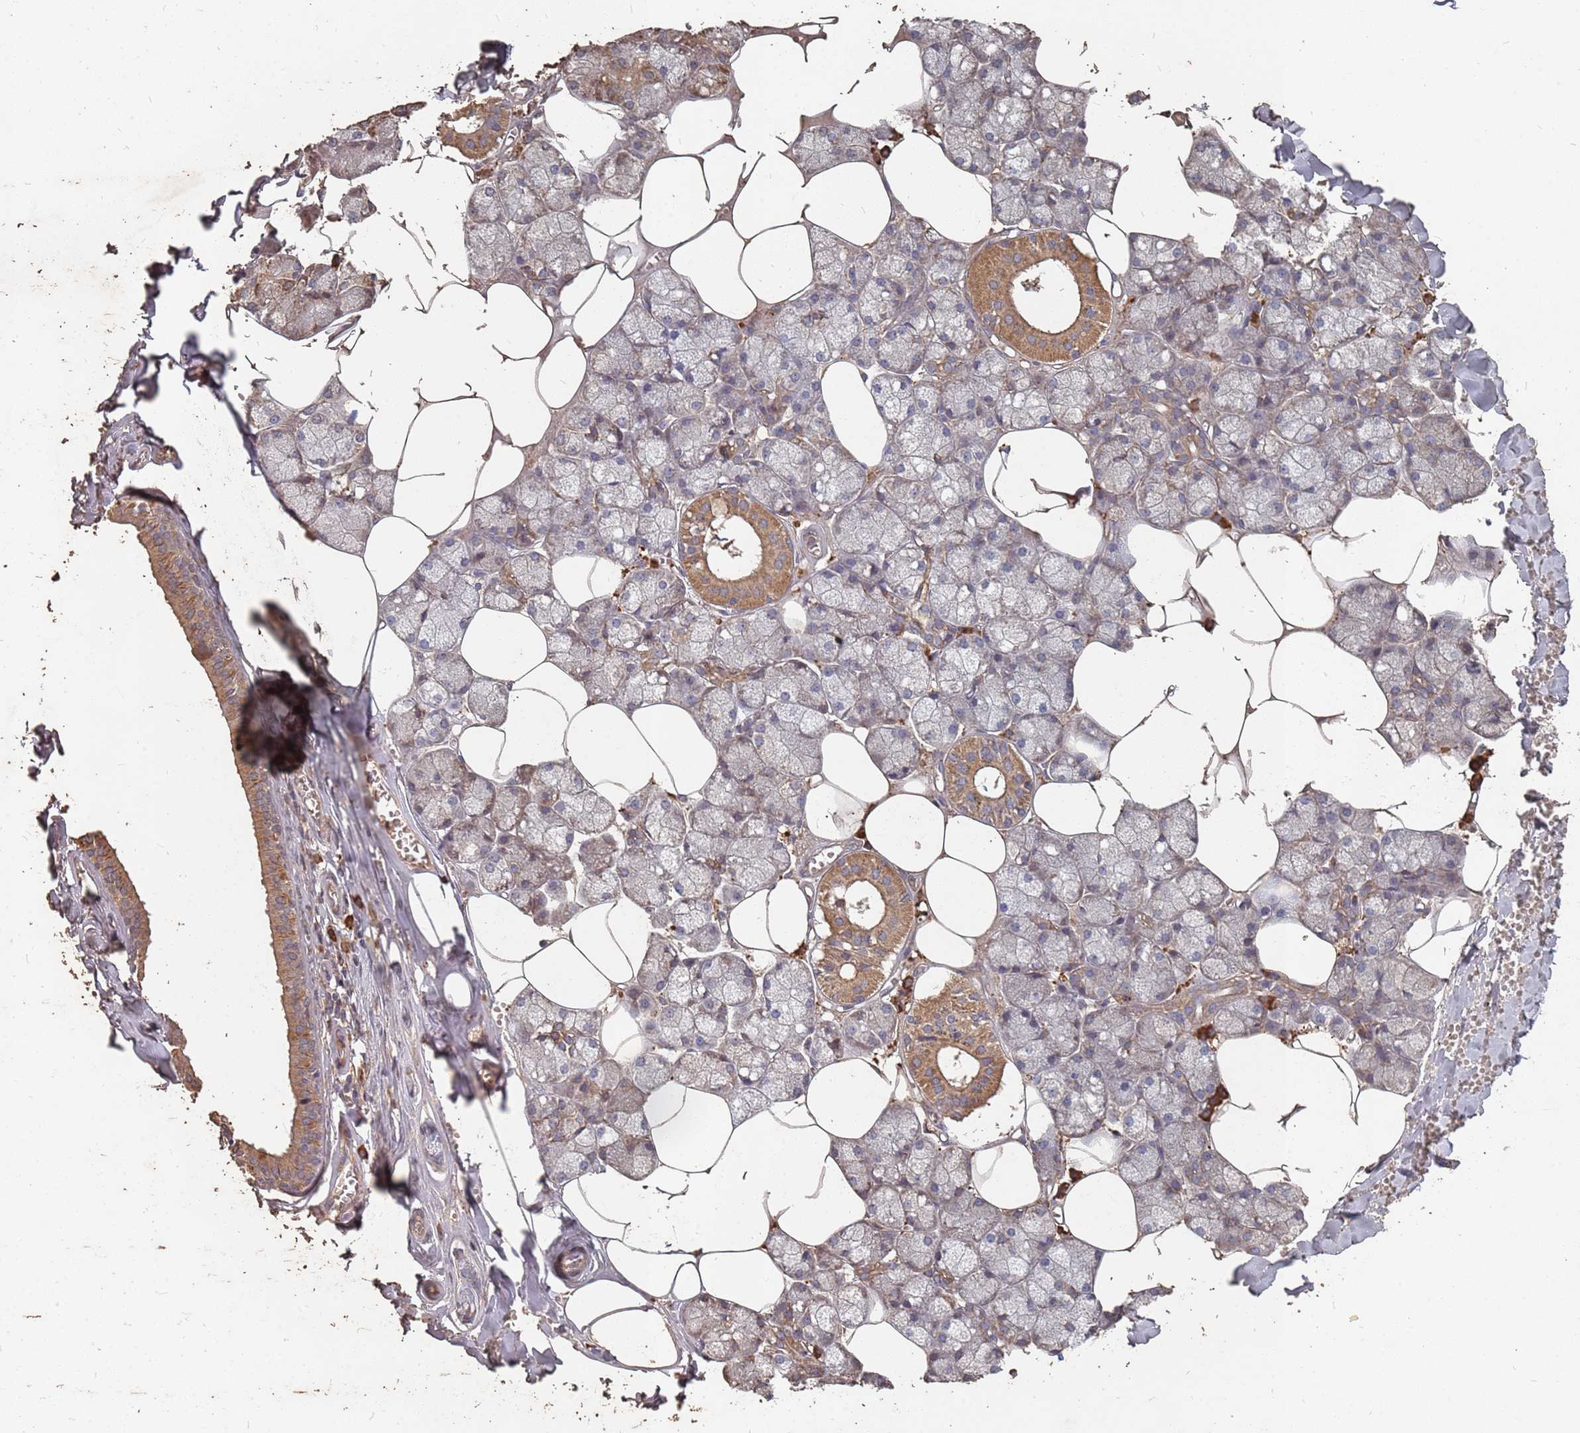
{"staining": {"intensity": "moderate", "quantity": "25%-75%", "location": "cytoplasmic/membranous"}, "tissue": "salivary gland", "cell_type": "Glandular cells", "image_type": "normal", "snomed": [{"axis": "morphology", "description": "Normal tissue, NOS"}, {"axis": "topography", "description": "Salivary gland"}], "caption": "Immunohistochemical staining of unremarkable human salivary gland exhibits moderate cytoplasmic/membranous protein expression in about 25%-75% of glandular cells.", "gene": "ATG5", "patient": {"sex": "male", "age": 62}}